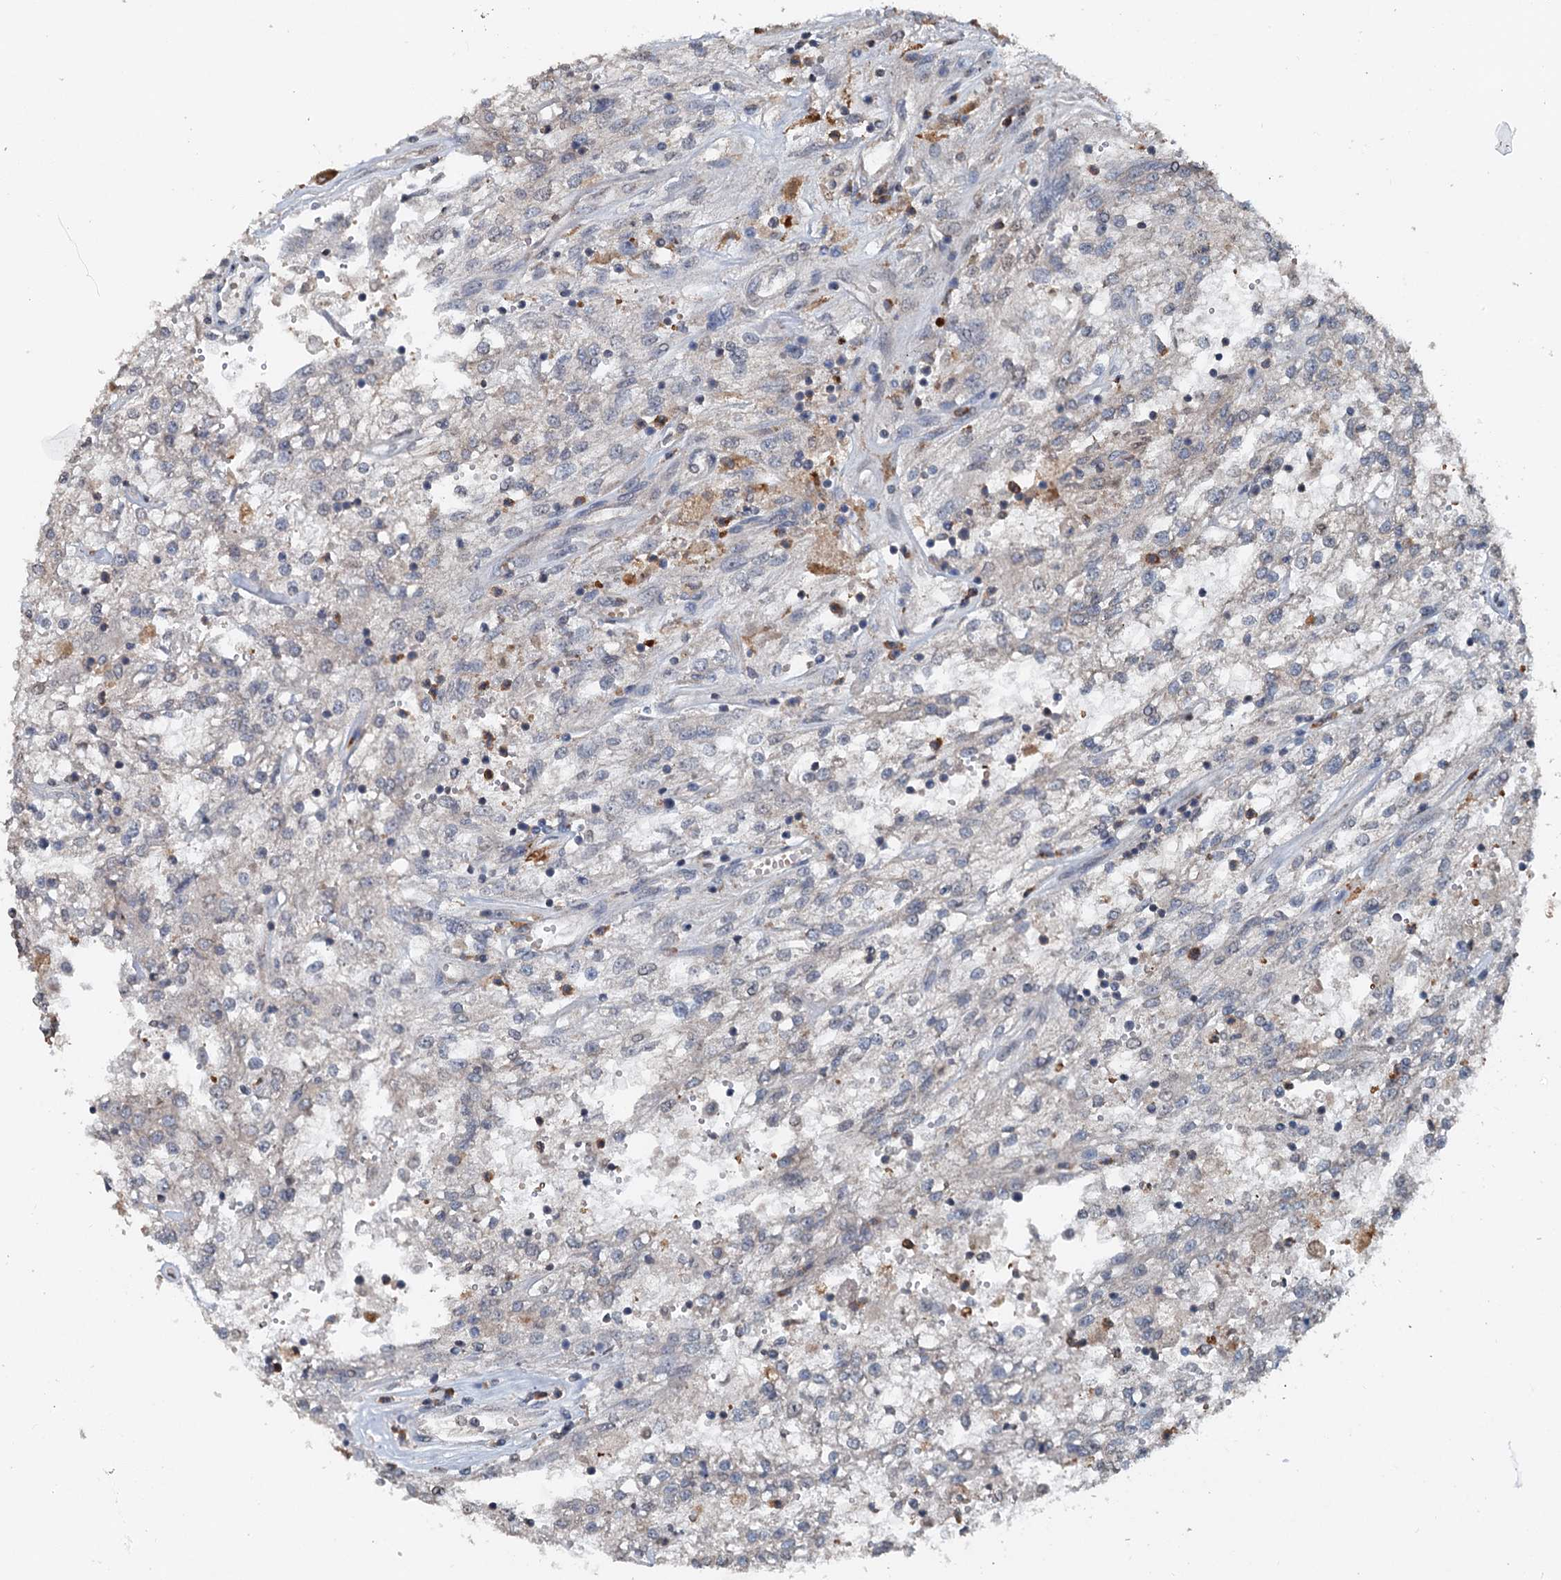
{"staining": {"intensity": "negative", "quantity": "none", "location": "none"}, "tissue": "renal cancer", "cell_type": "Tumor cells", "image_type": "cancer", "snomed": [{"axis": "morphology", "description": "Adenocarcinoma, NOS"}, {"axis": "topography", "description": "Kidney"}], "caption": "This is a micrograph of IHC staining of renal cancer (adenocarcinoma), which shows no staining in tumor cells.", "gene": "N4BP2L2", "patient": {"sex": "female", "age": 52}}